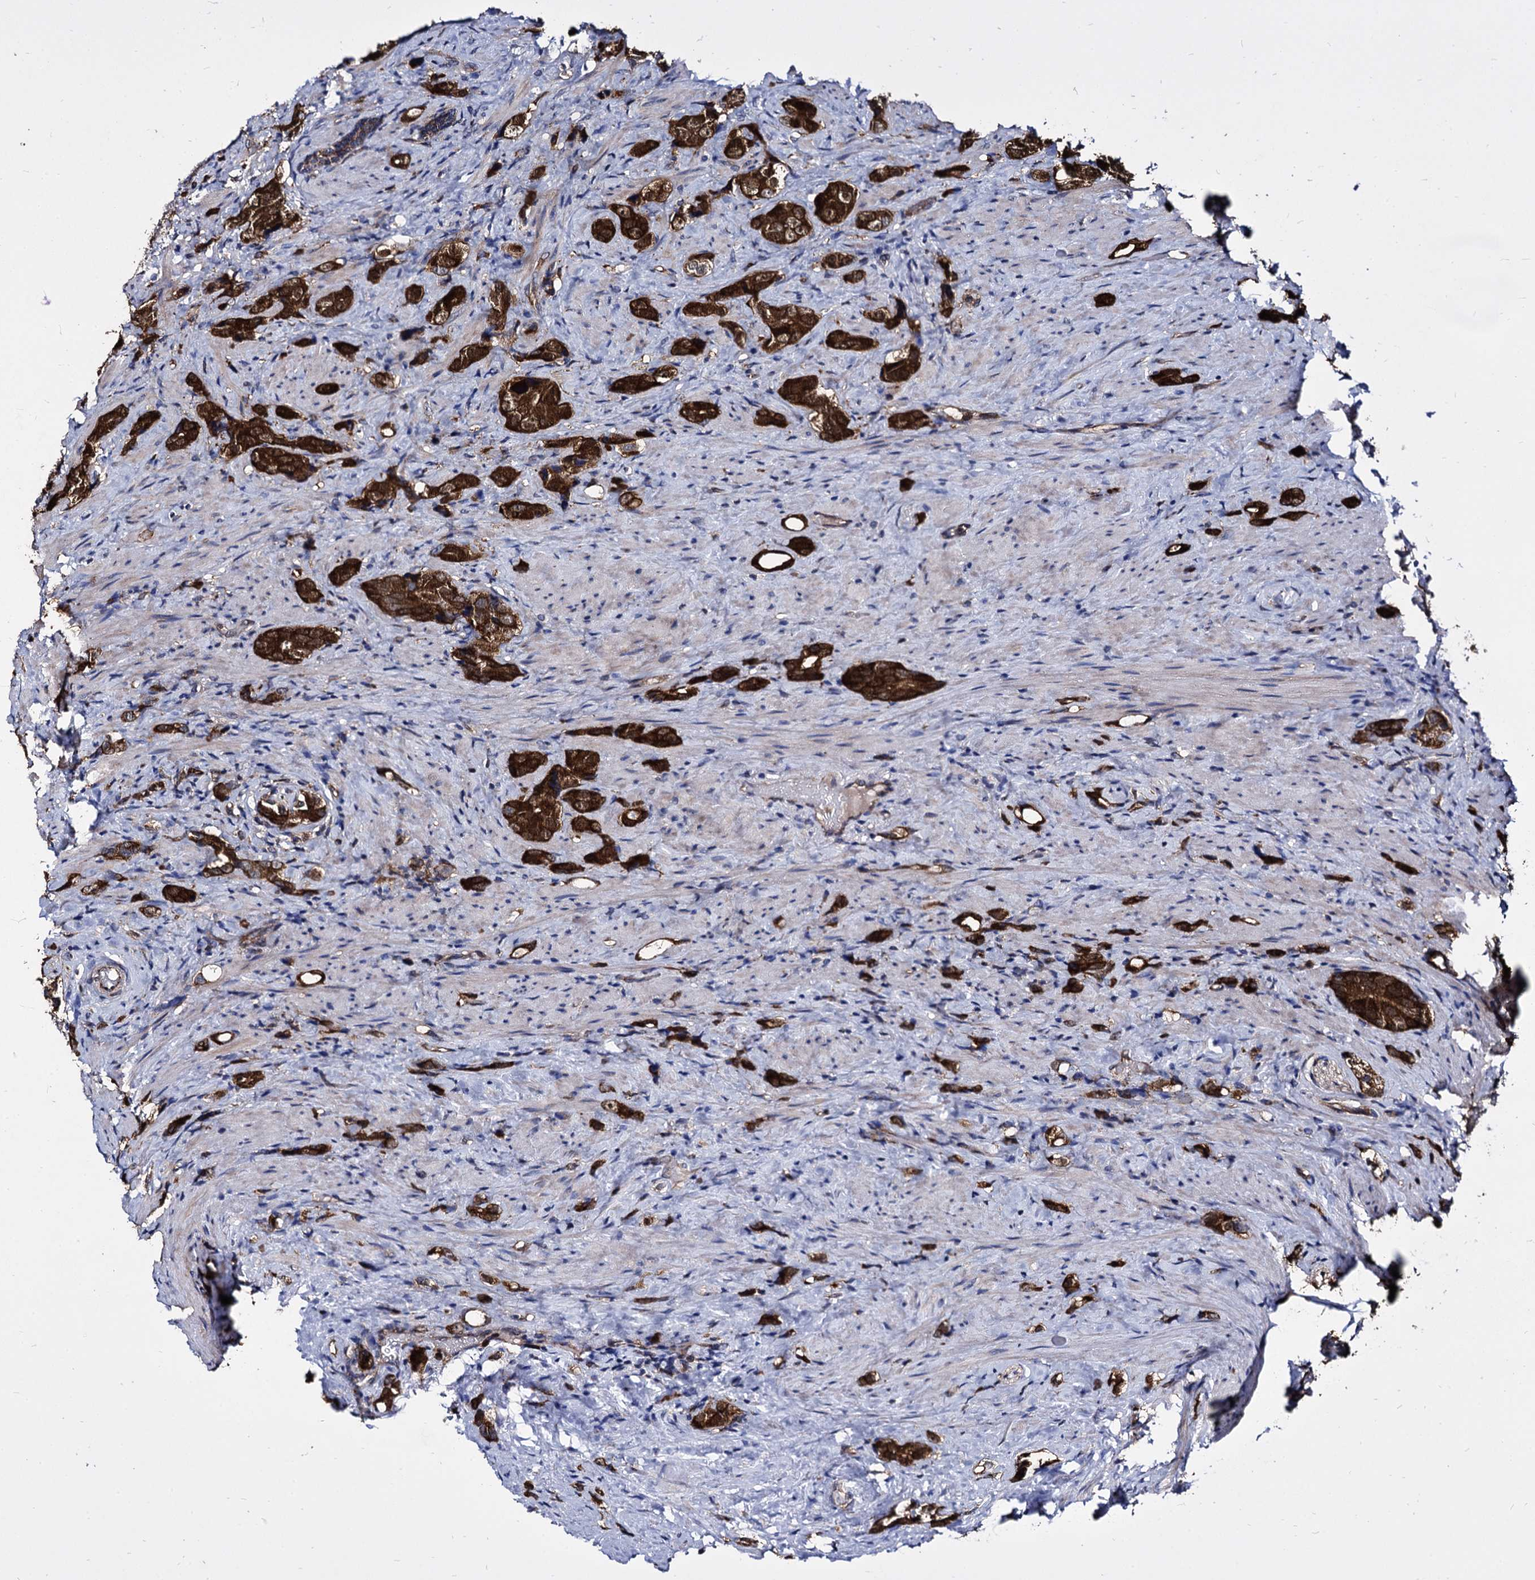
{"staining": {"intensity": "strong", "quantity": ">75%", "location": "cytoplasmic/membranous"}, "tissue": "prostate cancer", "cell_type": "Tumor cells", "image_type": "cancer", "snomed": [{"axis": "morphology", "description": "Adenocarcinoma, High grade"}, {"axis": "topography", "description": "Prostate"}], "caption": "Strong cytoplasmic/membranous expression is identified in about >75% of tumor cells in prostate cancer (high-grade adenocarcinoma).", "gene": "NME1", "patient": {"sex": "male", "age": 63}}